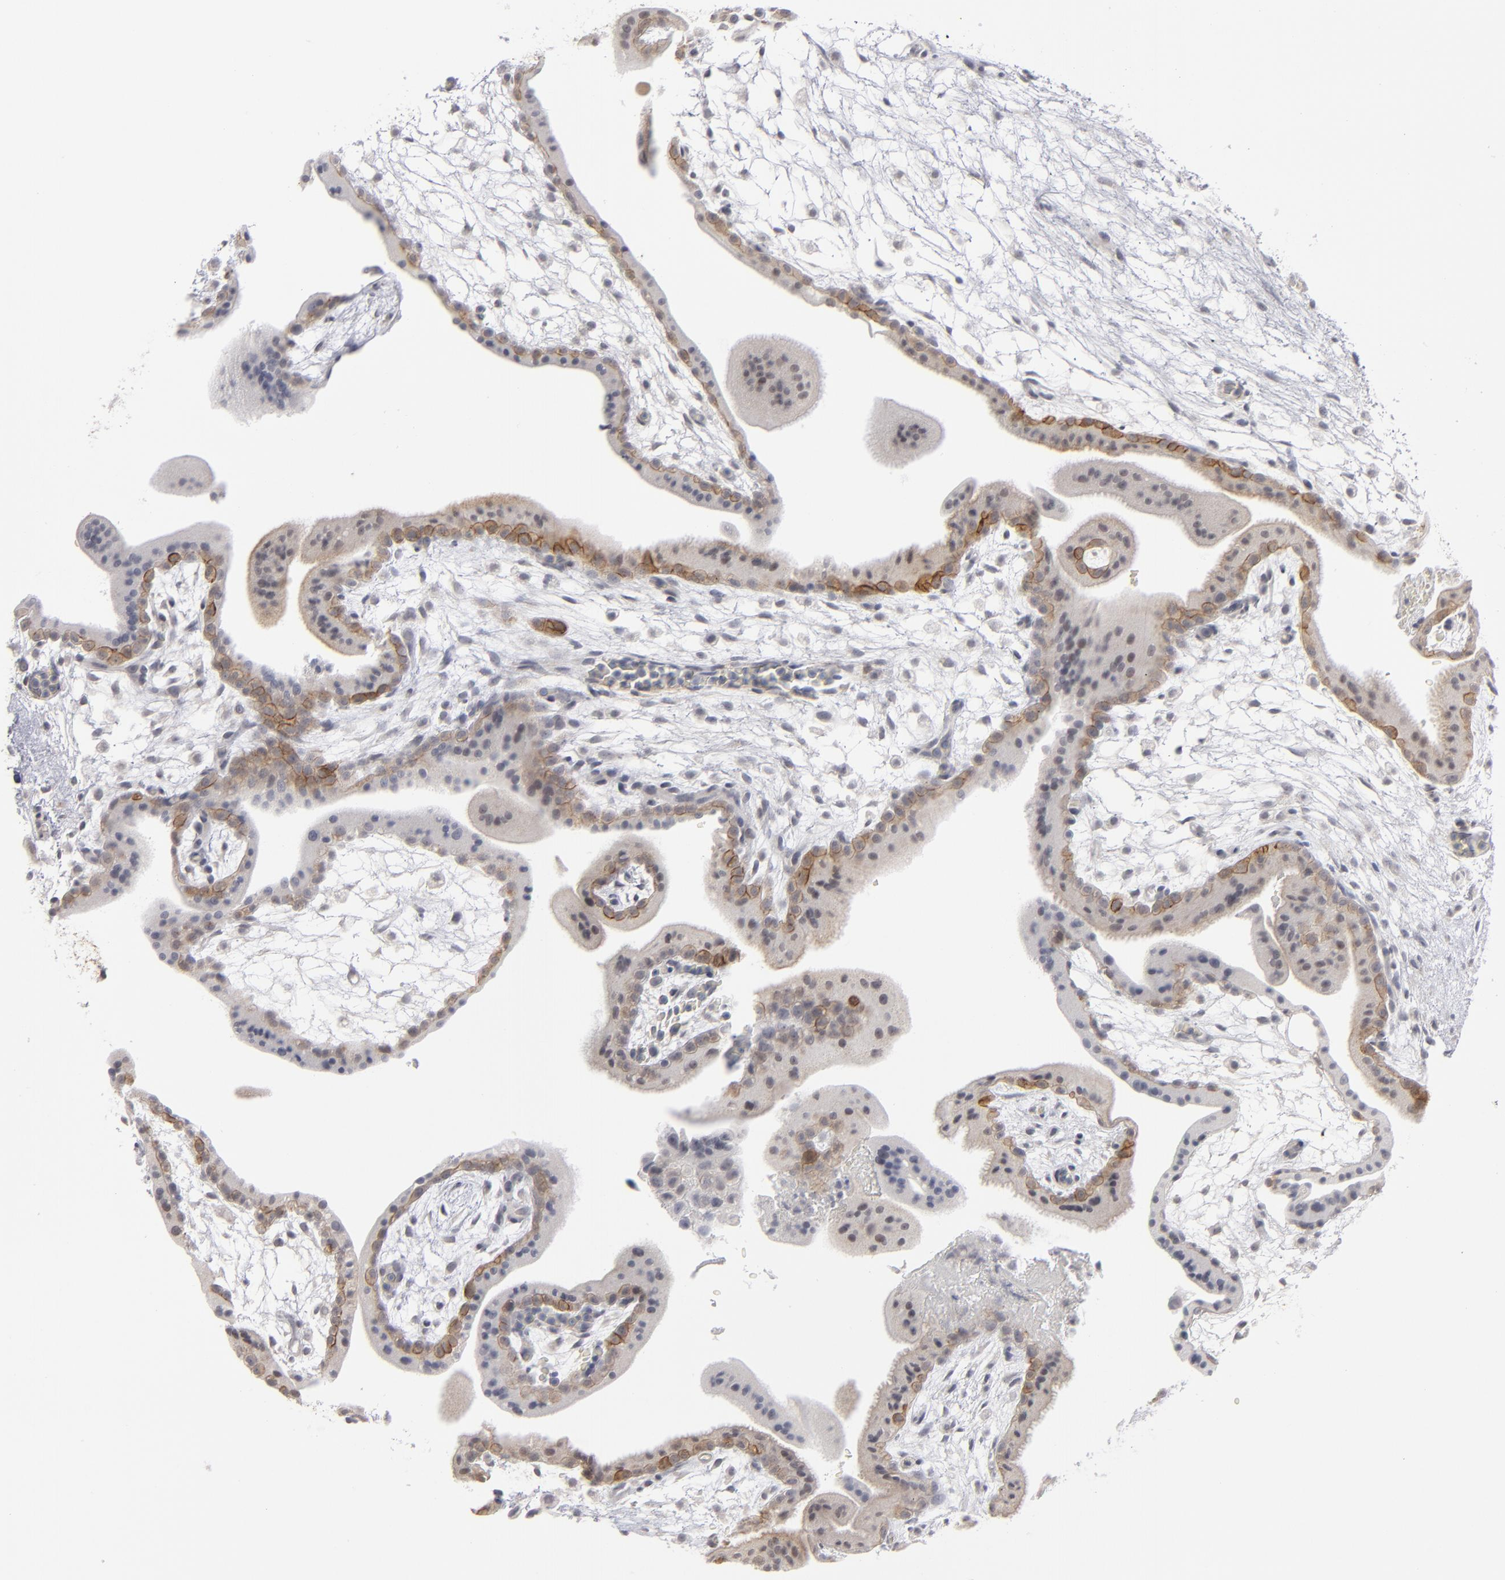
{"staining": {"intensity": "weak", "quantity": "<25%", "location": "cytoplasmic/membranous"}, "tissue": "placenta", "cell_type": "Decidual cells", "image_type": "normal", "snomed": [{"axis": "morphology", "description": "Normal tissue, NOS"}, {"axis": "topography", "description": "Placenta"}], "caption": "There is no significant positivity in decidual cells of placenta. (Stains: DAB (3,3'-diaminobenzidine) immunohistochemistry with hematoxylin counter stain, Microscopy: brightfield microscopy at high magnification).", "gene": "KIAA1210", "patient": {"sex": "female", "age": 35}}